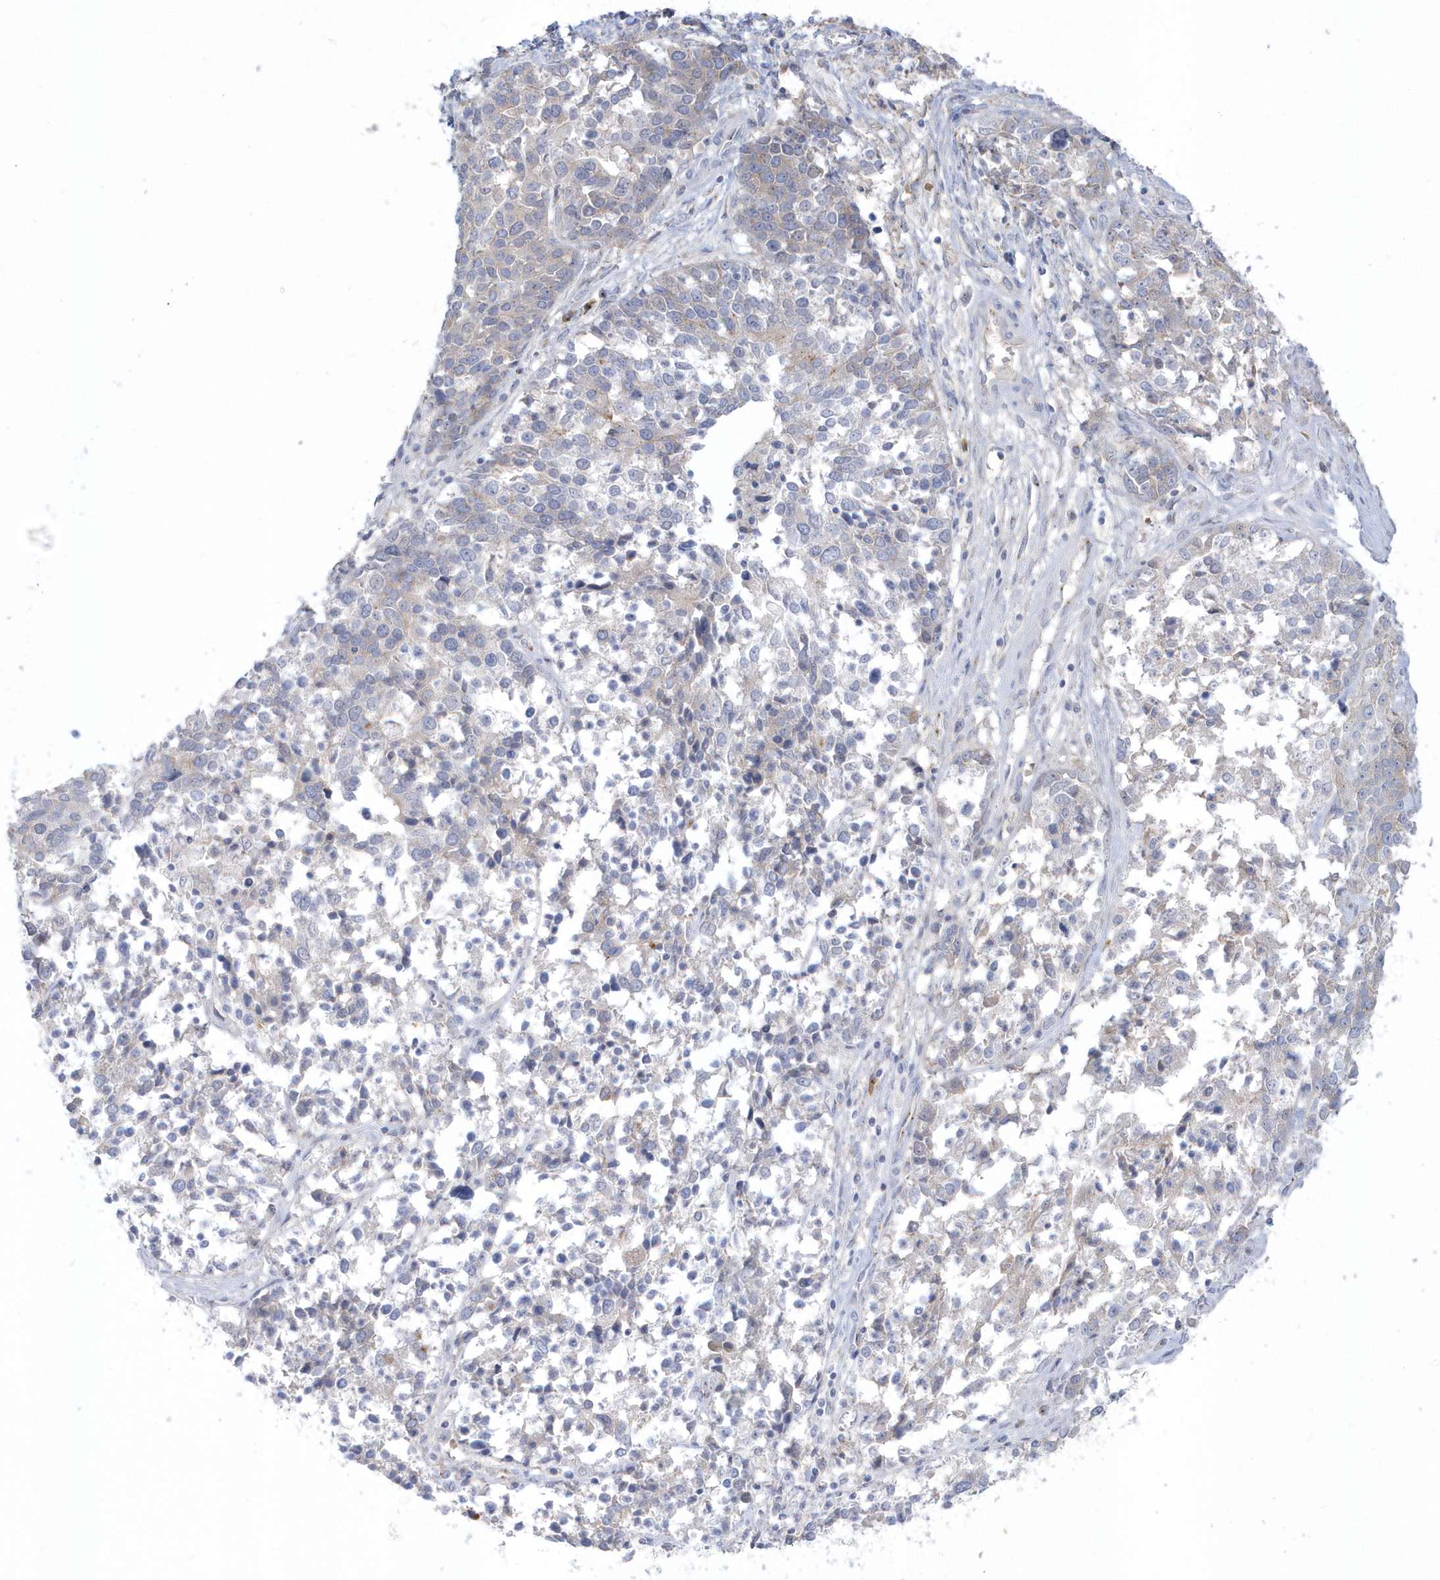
{"staining": {"intensity": "negative", "quantity": "none", "location": "none"}, "tissue": "ovarian cancer", "cell_type": "Tumor cells", "image_type": "cancer", "snomed": [{"axis": "morphology", "description": "Cystadenocarcinoma, serous, NOS"}, {"axis": "topography", "description": "Ovary"}], "caption": "IHC of human serous cystadenocarcinoma (ovarian) shows no staining in tumor cells.", "gene": "SEMA3D", "patient": {"sex": "female", "age": 44}}